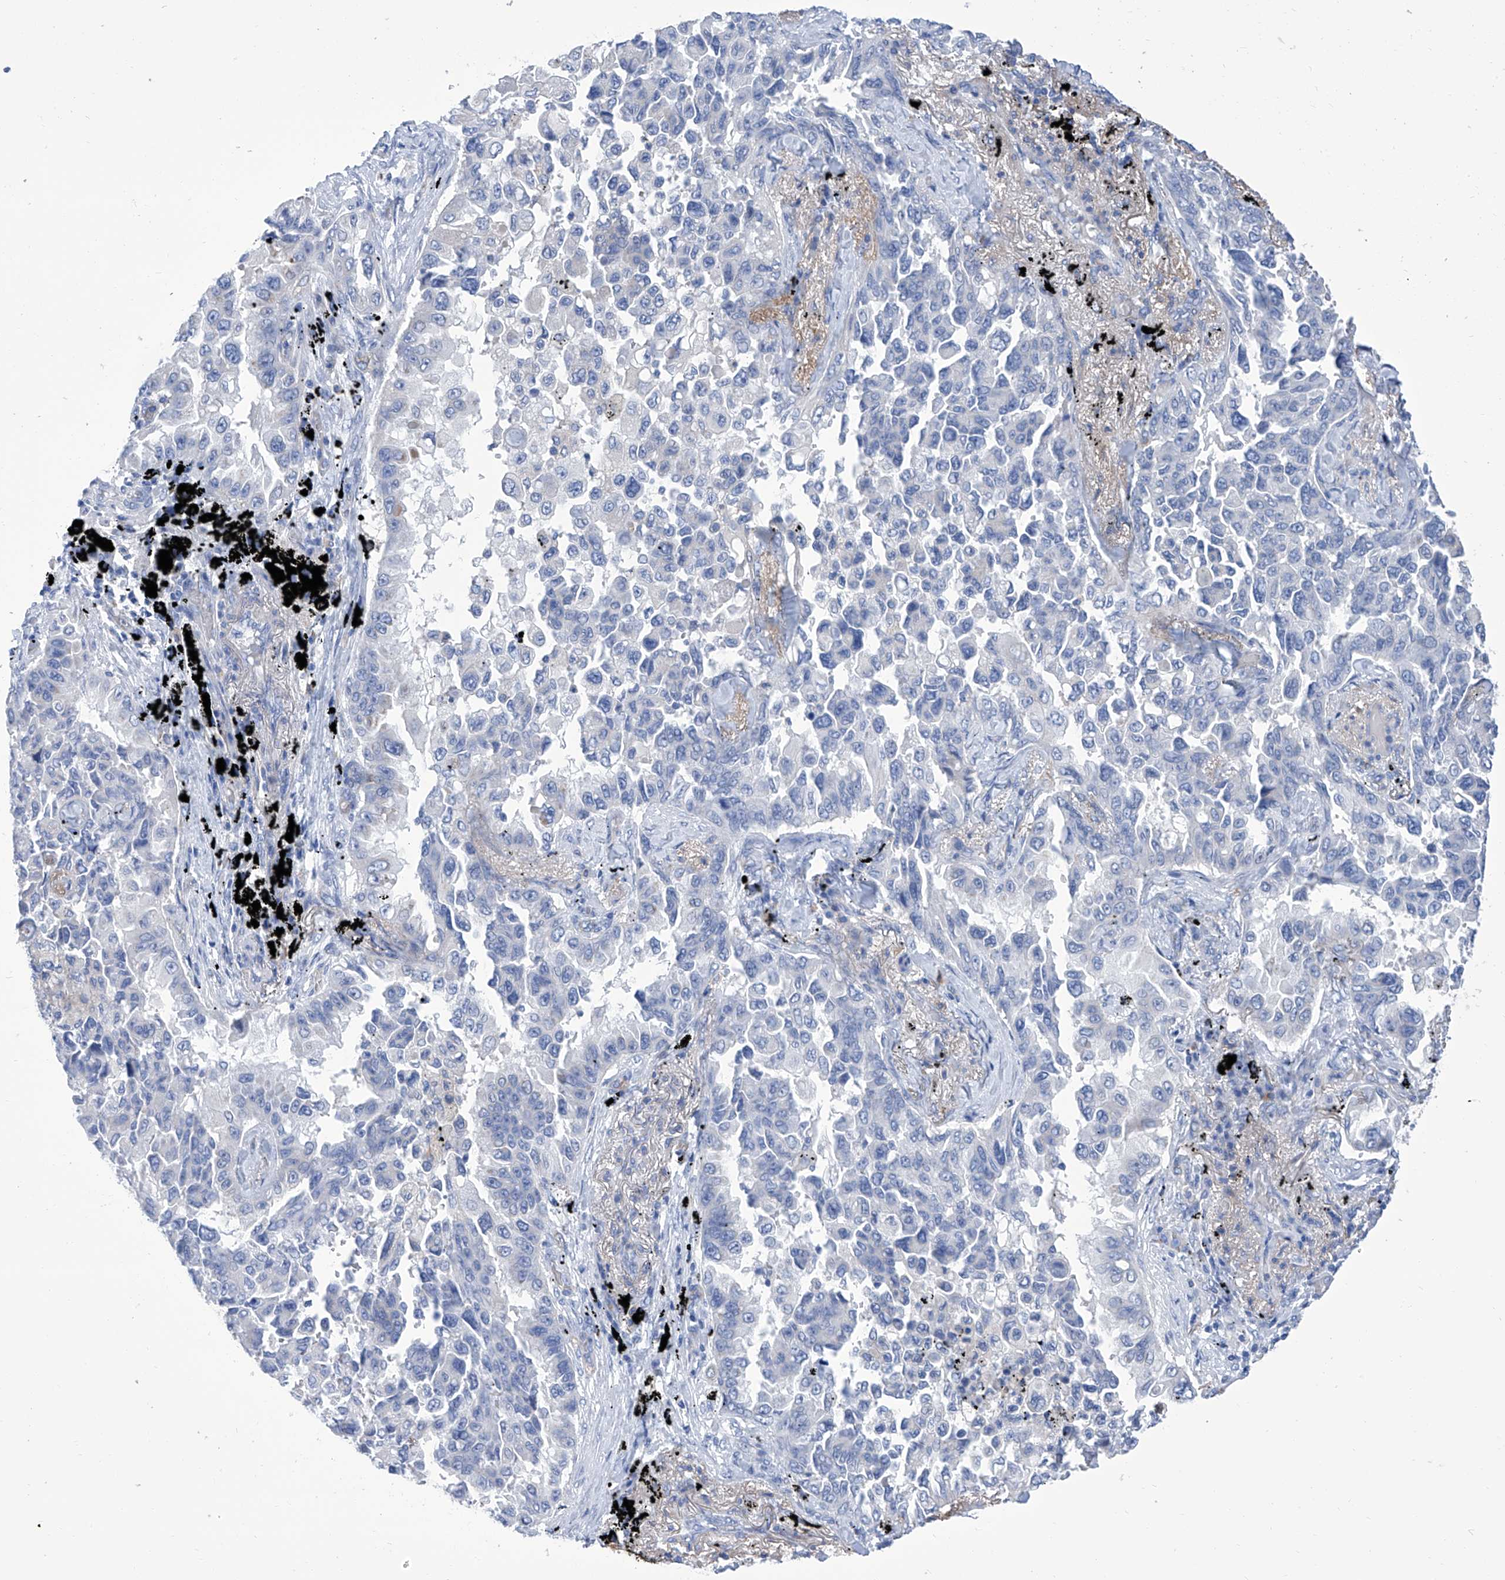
{"staining": {"intensity": "negative", "quantity": "none", "location": "none"}, "tissue": "lung cancer", "cell_type": "Tumor cells", "image_type": "cancer", "snomed": [{"axis": "morphology", "description": "Adenocarcinoma, NOS"}, {"axis": "topography", "description": "Lung"}], "caption": "Tumor cells show no significant staining in adenocarcinoma (lung). (IHC, brightfield microscopy, high magnification).", "gene": "SMS", "patient": {"sex": "female", "age": 67}}